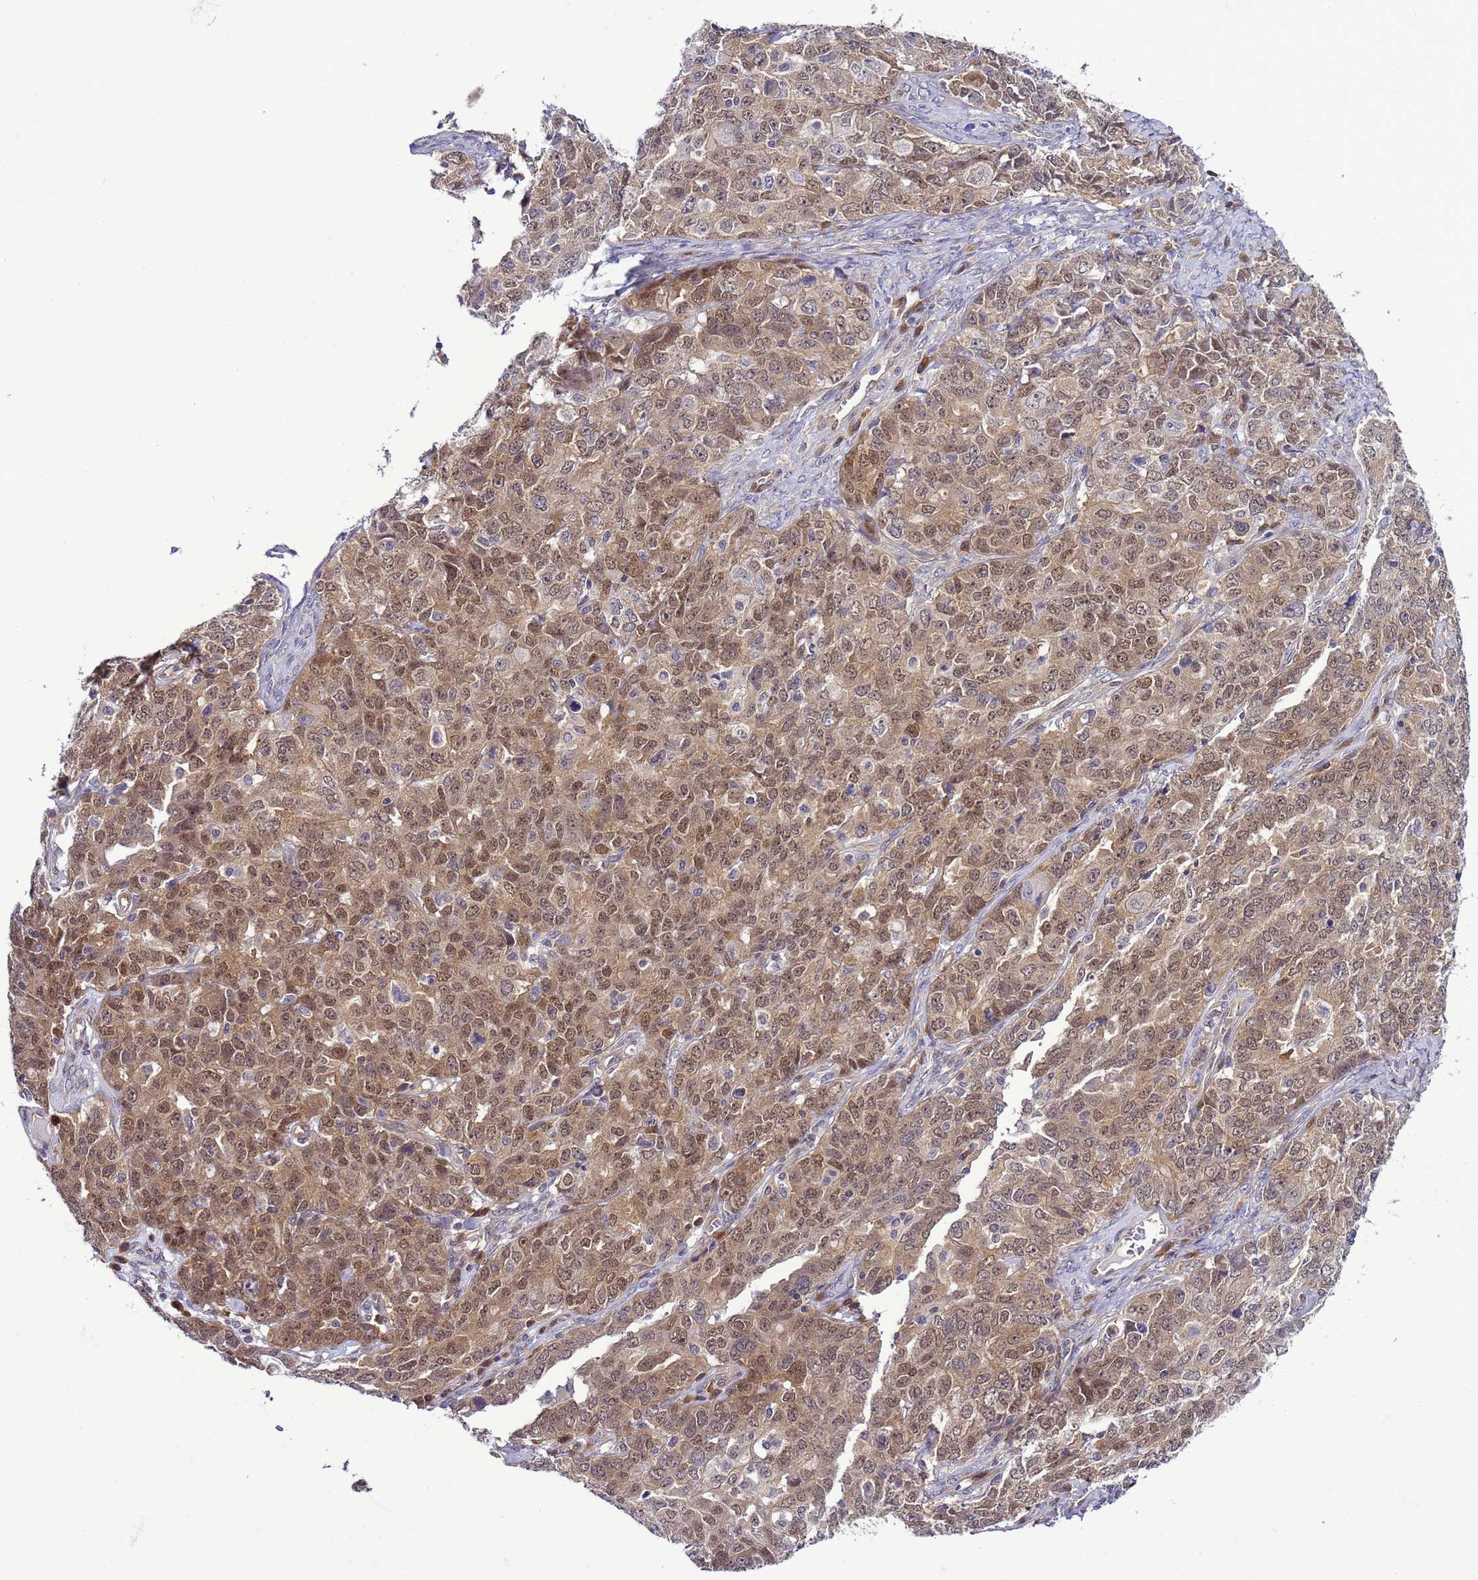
{"staining": {"intensity": "moderate", "quantity": ">75%", "location": "cytoplasmic/membranous,nuclear"}, "tissue": "ovarian cancer", "cell_type": "Tumor cells", "image_type": "cancer", "snomed": [{"axis": "morphology", "description": "Carcinoma, endometroid"}, {"axis": "topography", "description": "Ovary"}], "caption": "Immunohistochemical staining of human endometroid carcinoma (ovarian) demonstrates moderate cytoplasmic/membranous and nuclear protein positivity in approximately >75% of tumor cells. Using DAB (brown) and hematoxylin (blue) stains, captured at high magnification using brightfield microscopy.", "gene": "DDI2", "patient": {"sex": "female", "age": 62}}